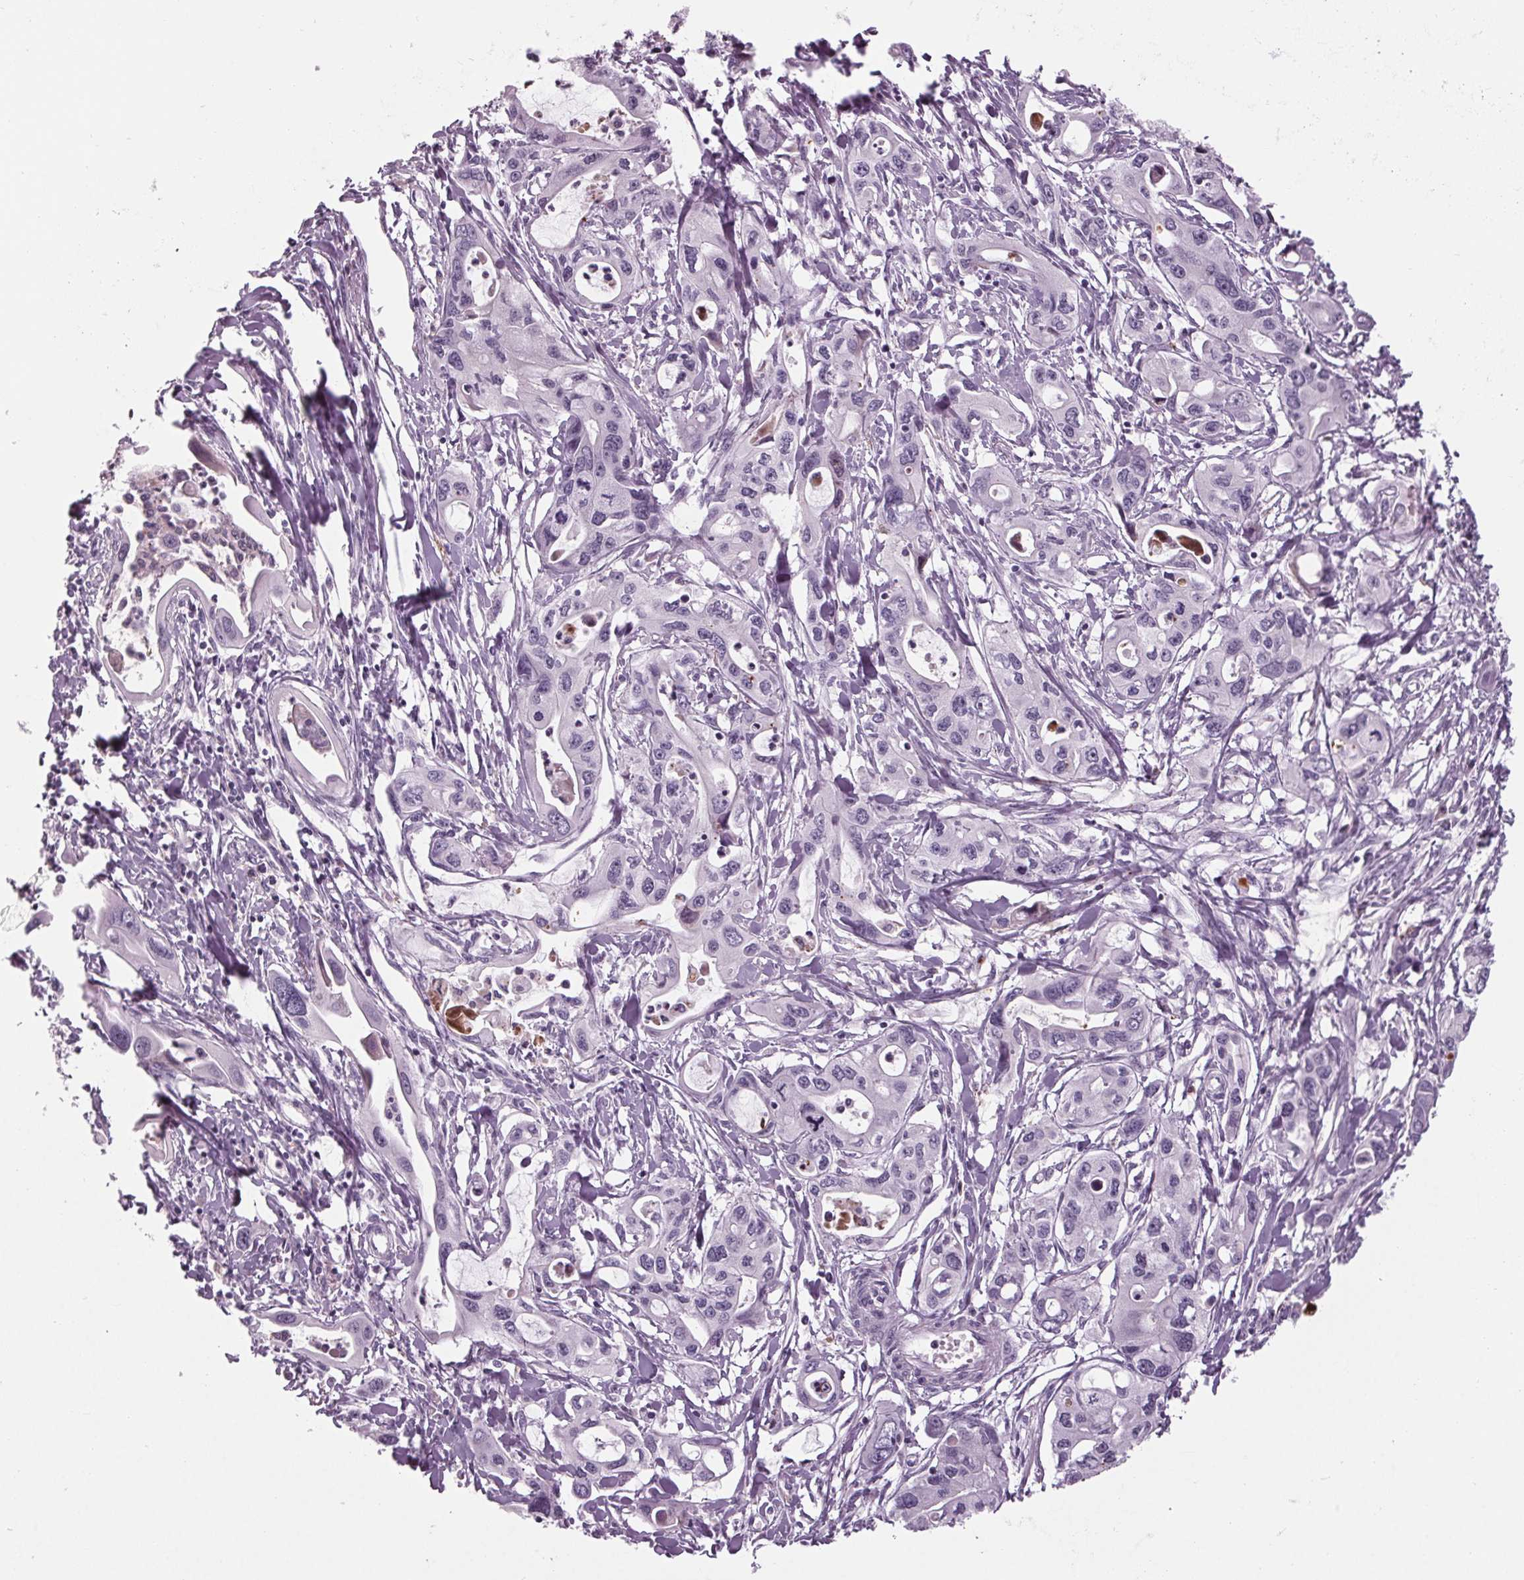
{"staining": {"intensity": "negative", "quantity": "none", "location": "none"}, "tissue": "pancreatic cancer", "cell_type": "Tumor cells", "image_type": "cancer", "snomed": [{"axis": "morphology", "description": "Adenocarcinoma, NOS"}, {"axis": "topography", "description": "Pancreas"}], "caption": "There is no significant staining in tumor cells of adenocarcinoma (pancreatic).", "gene": "CYP3A43", "patient": {"sex": "male", "age": 60}}